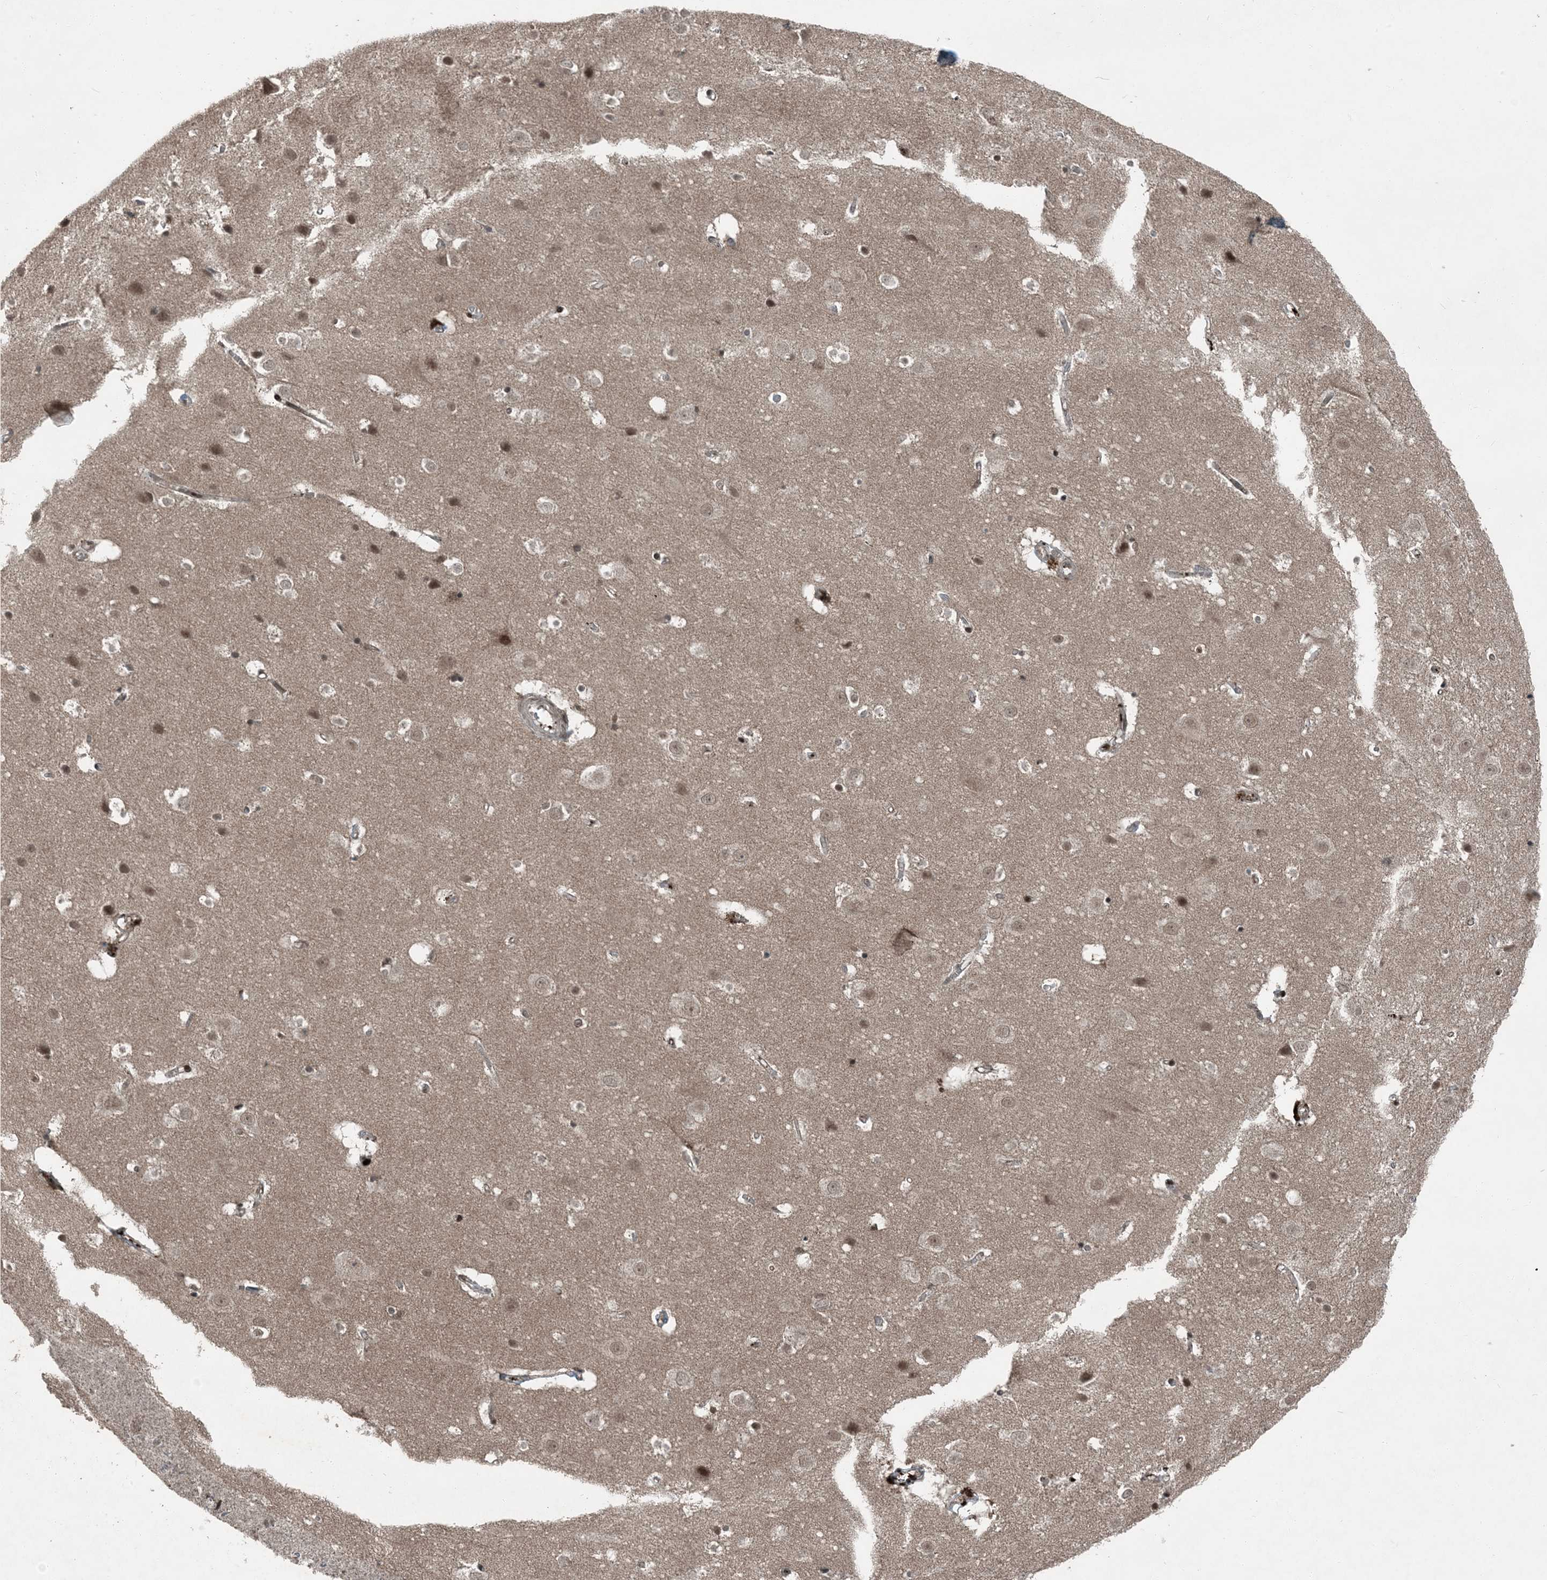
{"staining": {"intensity": "moderate", "quantity": ">75%", "location": "cytoplasmic/membranous,nuclear"}, "tissue": "cerebral cortex", "cell_type": "Endothelial cells", "image_type": "normal", "snomed": [{"axis": "morphology", "description": "Normal tissue, NOS"}, {"axis": "topography", "description": "Cerebral cortex"}], "caption": "The histopathology image reveals immunohistochemical staining of normal cerebral cortex. There is moderate cytoplasmic/membranous,nuclear staining is appreciated in about >75% of endothelial cells.", "gene": "TRAPPC12", "patient": {"sex": "male", "age": 54}}